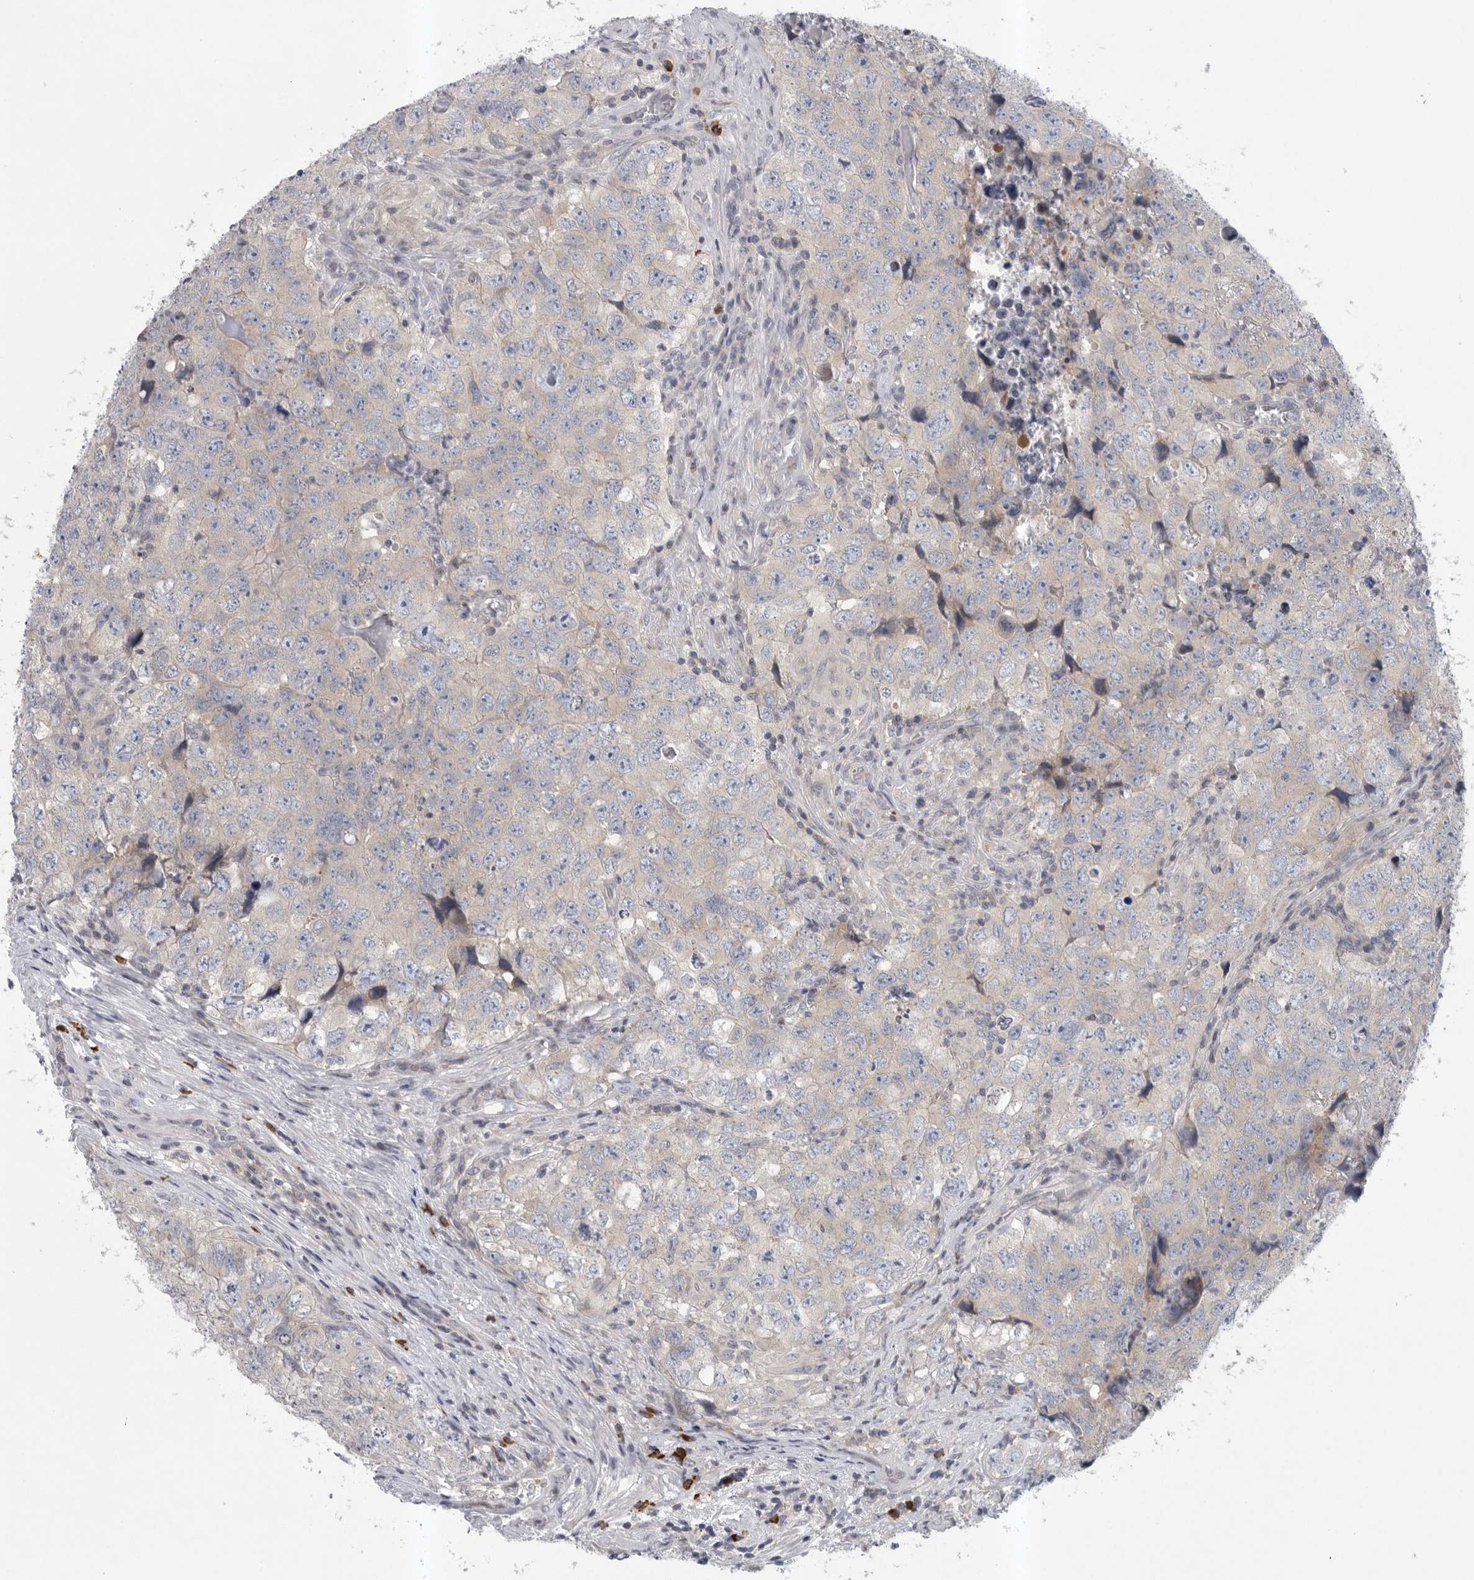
{"staining": {"intensity": "negative", "quantity": "none", "location": "none"}, "tissue": "testis cancer", "cell_type": "Tumor cells", "image_type": "cancer", "snomed": [{"axis": "morphology", "description": "Seminoma, NOS"}, {"axis": "morphology", "description": "Carcinoma, Embryonal, NOS"}, {"axis": "topography", "description": "Testis"}], "caption": "This is a histopathology image of immunohistochemistry (IHC) staining of testis cancer (seminoma), which shows no expression in tumor cells.", "gene": "TMEM69", "patient": {"sex": "male", "age": 43}}